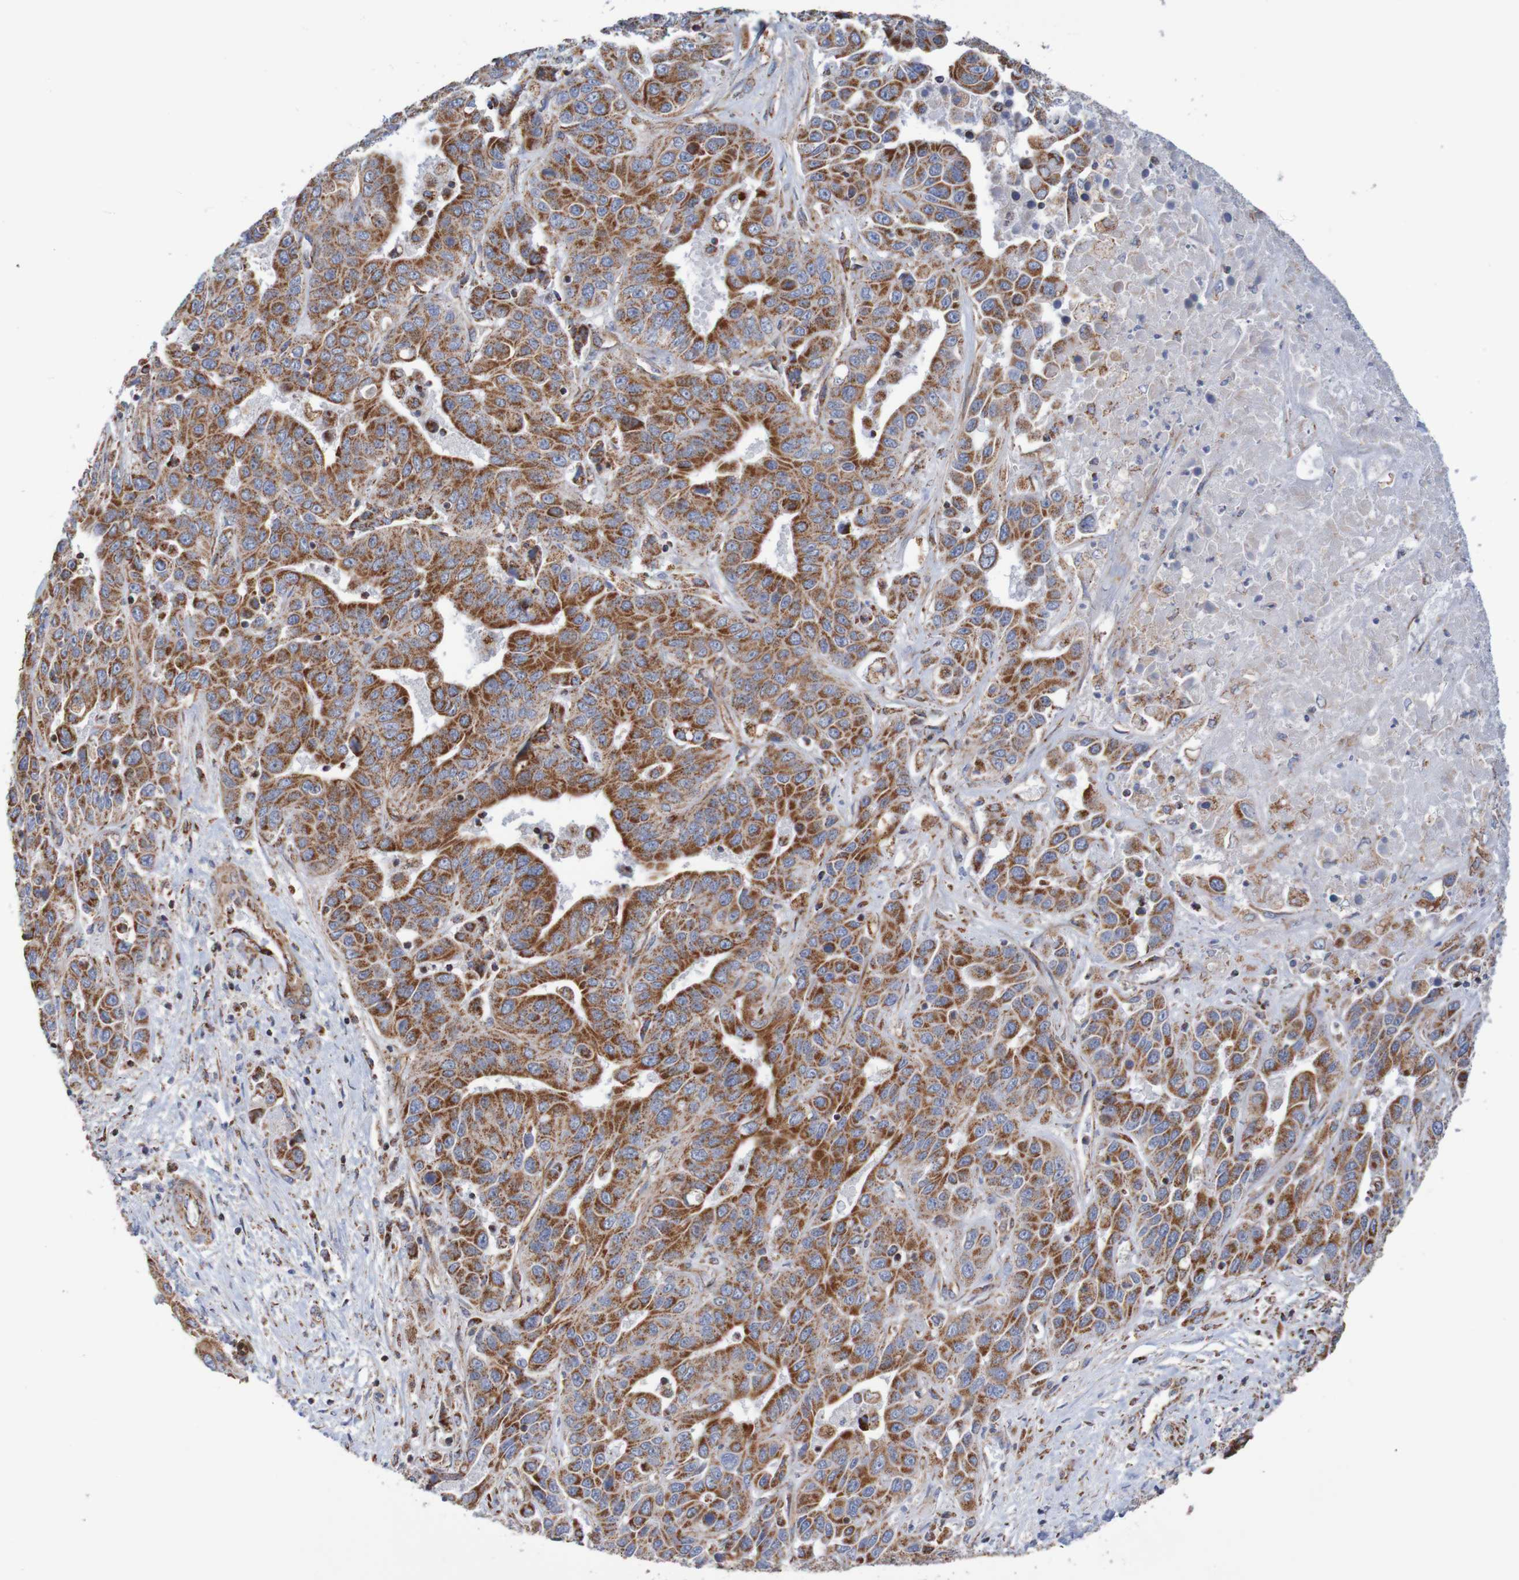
{"staining": {"intensity": "strong", "quantity": ">75%", "location": "cytoplasmic/membranous"}, "tissue": "liver cancer", "cell_type": "Tumor cells", "image_type": "cancer", "snomed": [{"axis": "morphology", "description": "Cholangiocarcinoma"}, {"axis": "topography", "description": "Liver"}], "caption": "Immunohistochemistry (IHC) (DAB (3,3'-diaminobenzidine)) staining of liver cancer exhibits strong cytoplasmic/membranous protein staining in approximately >75% of tumor cells.", "gene": "MMEL1", "patient": {"sex": "female", "age": 52}}